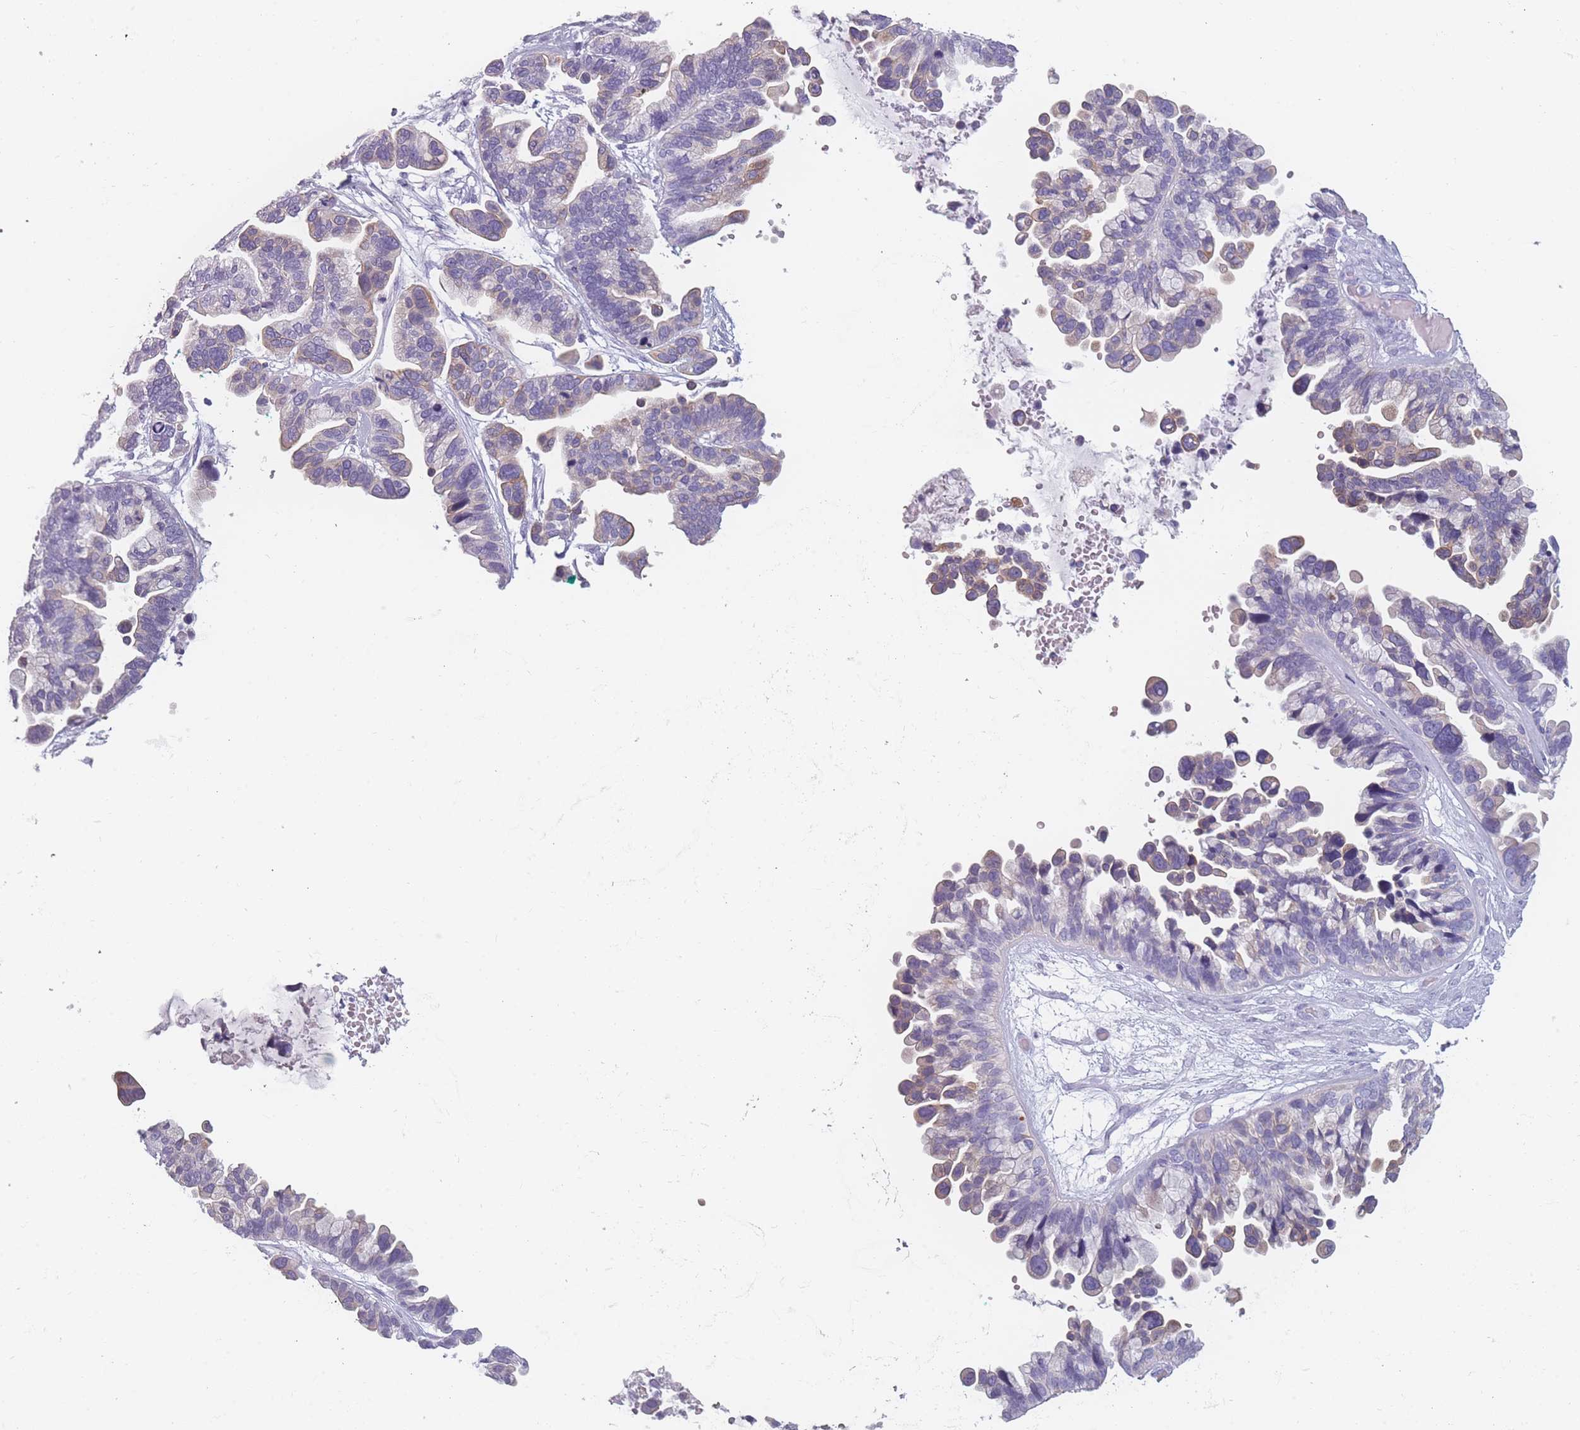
{"staining": {"intensity": "weak", "quantity": "<25%", "location": "cytoplasmic/membranous"}, "tissue": "ovarian cancer", "cell_type": "Tumor cells", "image_type": "cancer", "snomed": [{"axis": "morphology", "description": "Cystadenocarcinoma, serous, NOS"}, {"axis": "topography", "description": "Ovary"}], "caption": "Tumor cells are negative for brown protein staining in serous cystadenocarcinoma (ovarian).", "gene": "PPFIA3", "patient": {"sex": "female", "age": 56}}